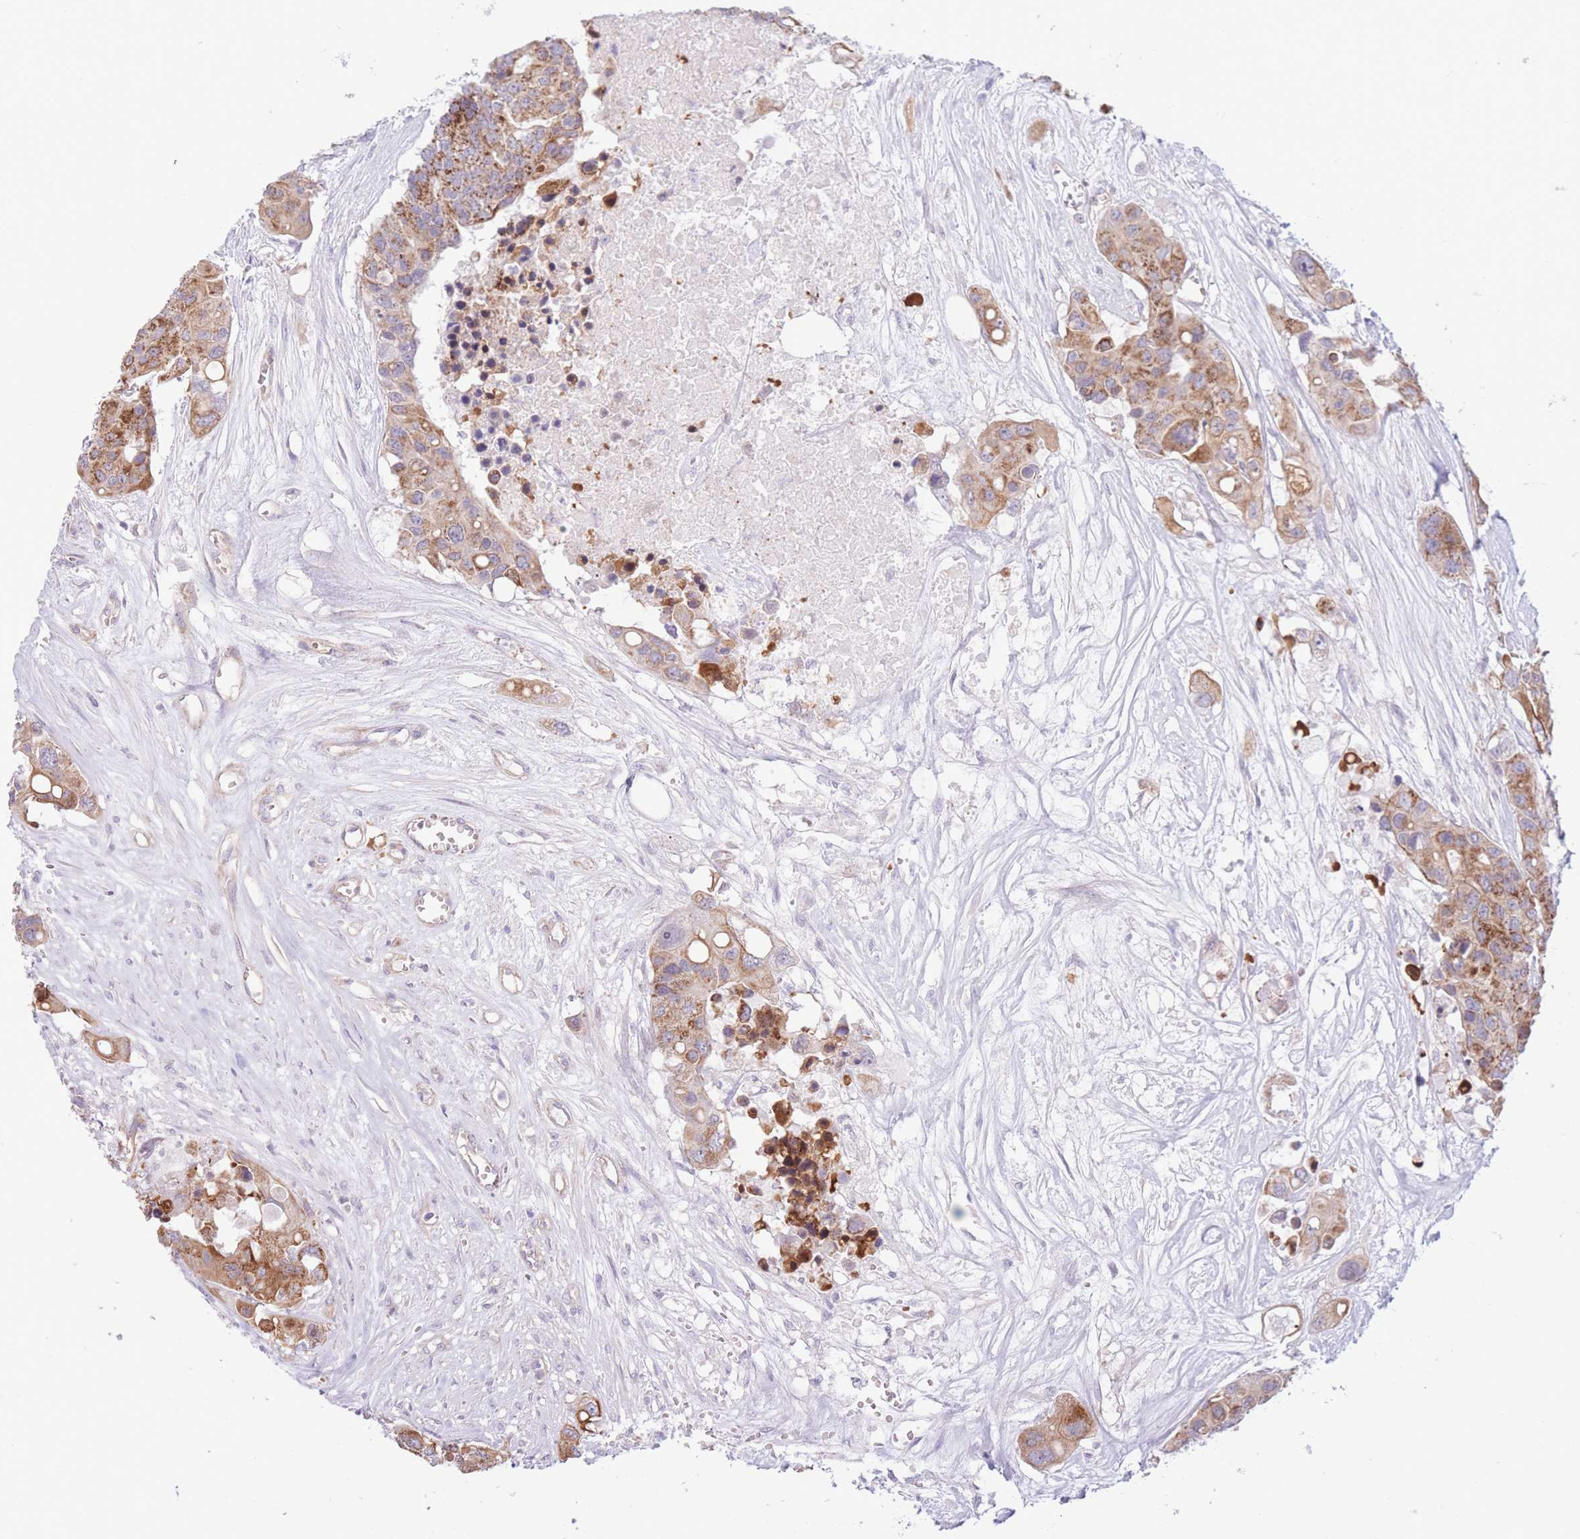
{"staining": {"intensity": "moderate", "quantity": ">75%", "location": "cytoplasmic/membranous"}, "tissue": "colorectal cancer", "cell_type": "Tumor cells", "image_type": "cancer", "snomed": [{"axis": "morphology", "description": "Adenocarcinoma, NOS"}, {"axis": "topography", "description": "Colon"}], "caption": "Moderate cytoplasmic/membranous expression for a protein is seen in about >75% of tumor cells of colorectal cancer using immunohistochemistry (IHC).", "gene": "MRPS31", "patient": {"sex": "male", "age": 77}}